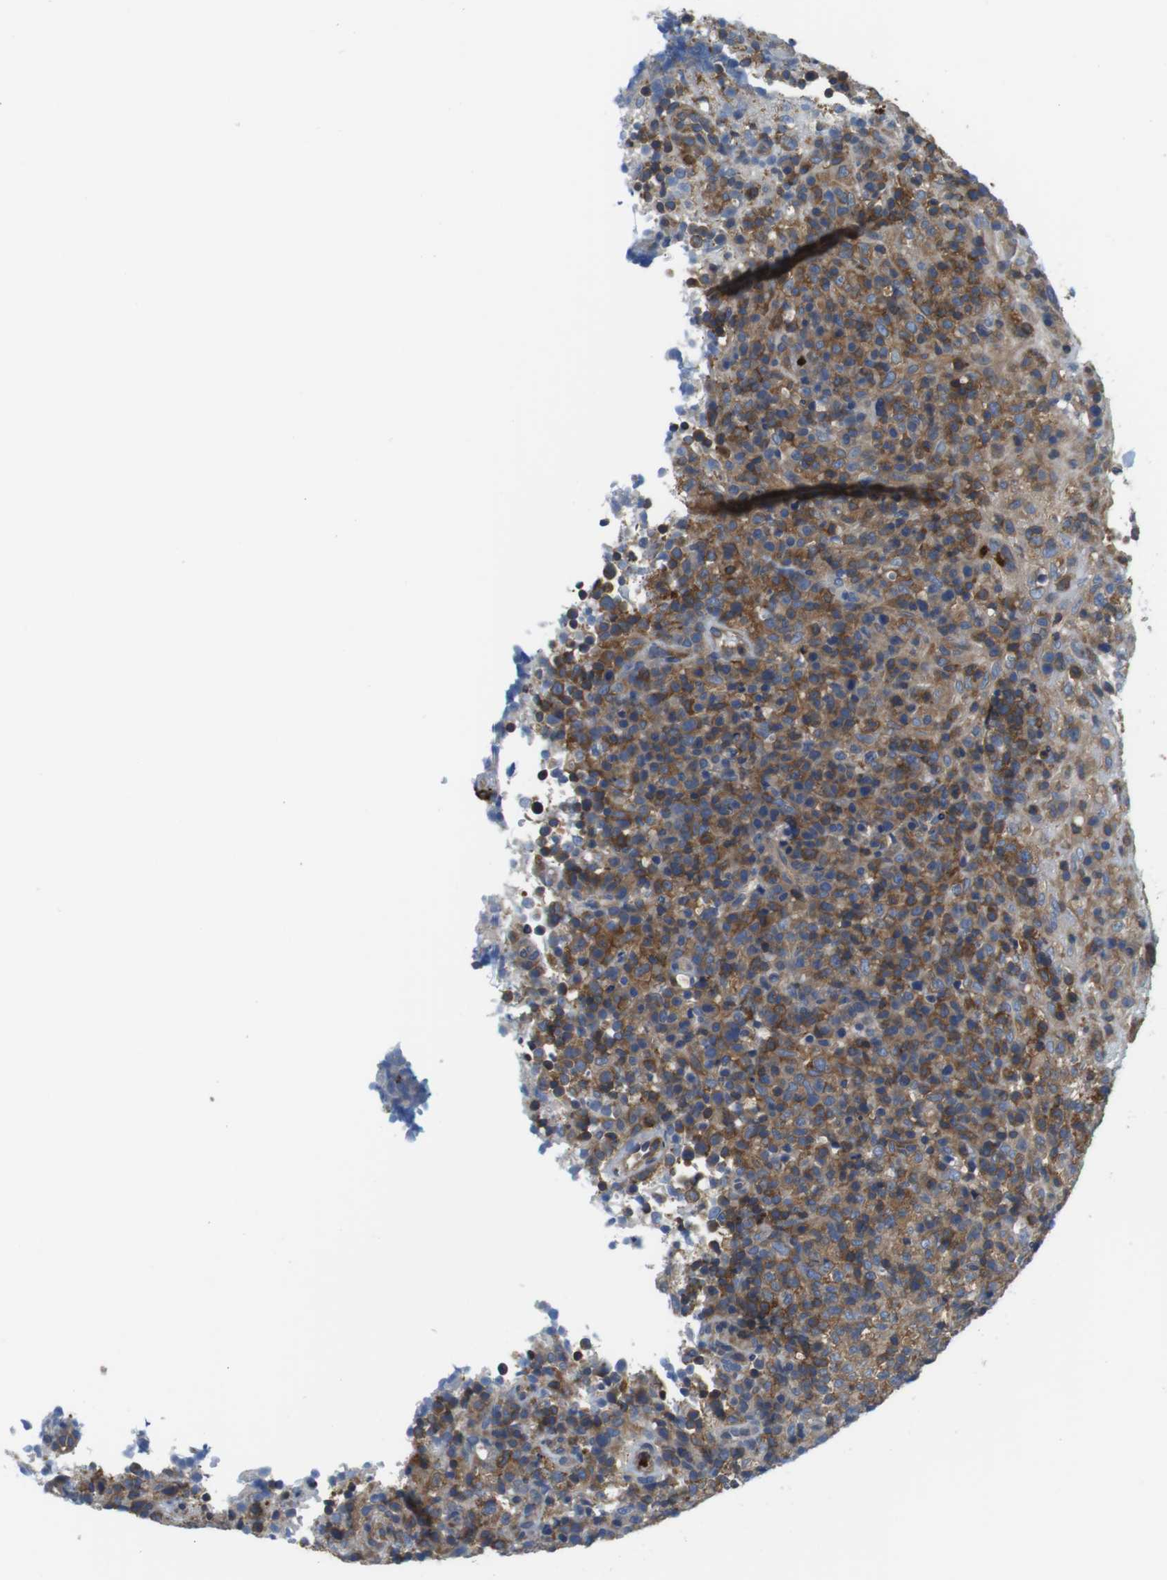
{"staining": {"intensity": "moderate", "quantity": ">75%", "location": "cytoplasmic/membranous"}, "tissue": "lymphoma", "cell_type": "Tumor cells", "image_type": "cancer", "snomed": [{"axis": "morphology", "description": "Malignant lymphoma, non-Hodgkin's type, High grade"}, {"axis": "topography", "description": "Lymph node"}], "caption": "Malignant lymphoma, non-Hodgkin's type (high-grade) tissue displays moderate cytoplasmic/membranous positivity in about >75% of tumor cells, visualized by immunohistochemistry.", "gene": "HERPUD2", "patient": {"sex": "female", "age": 76}}